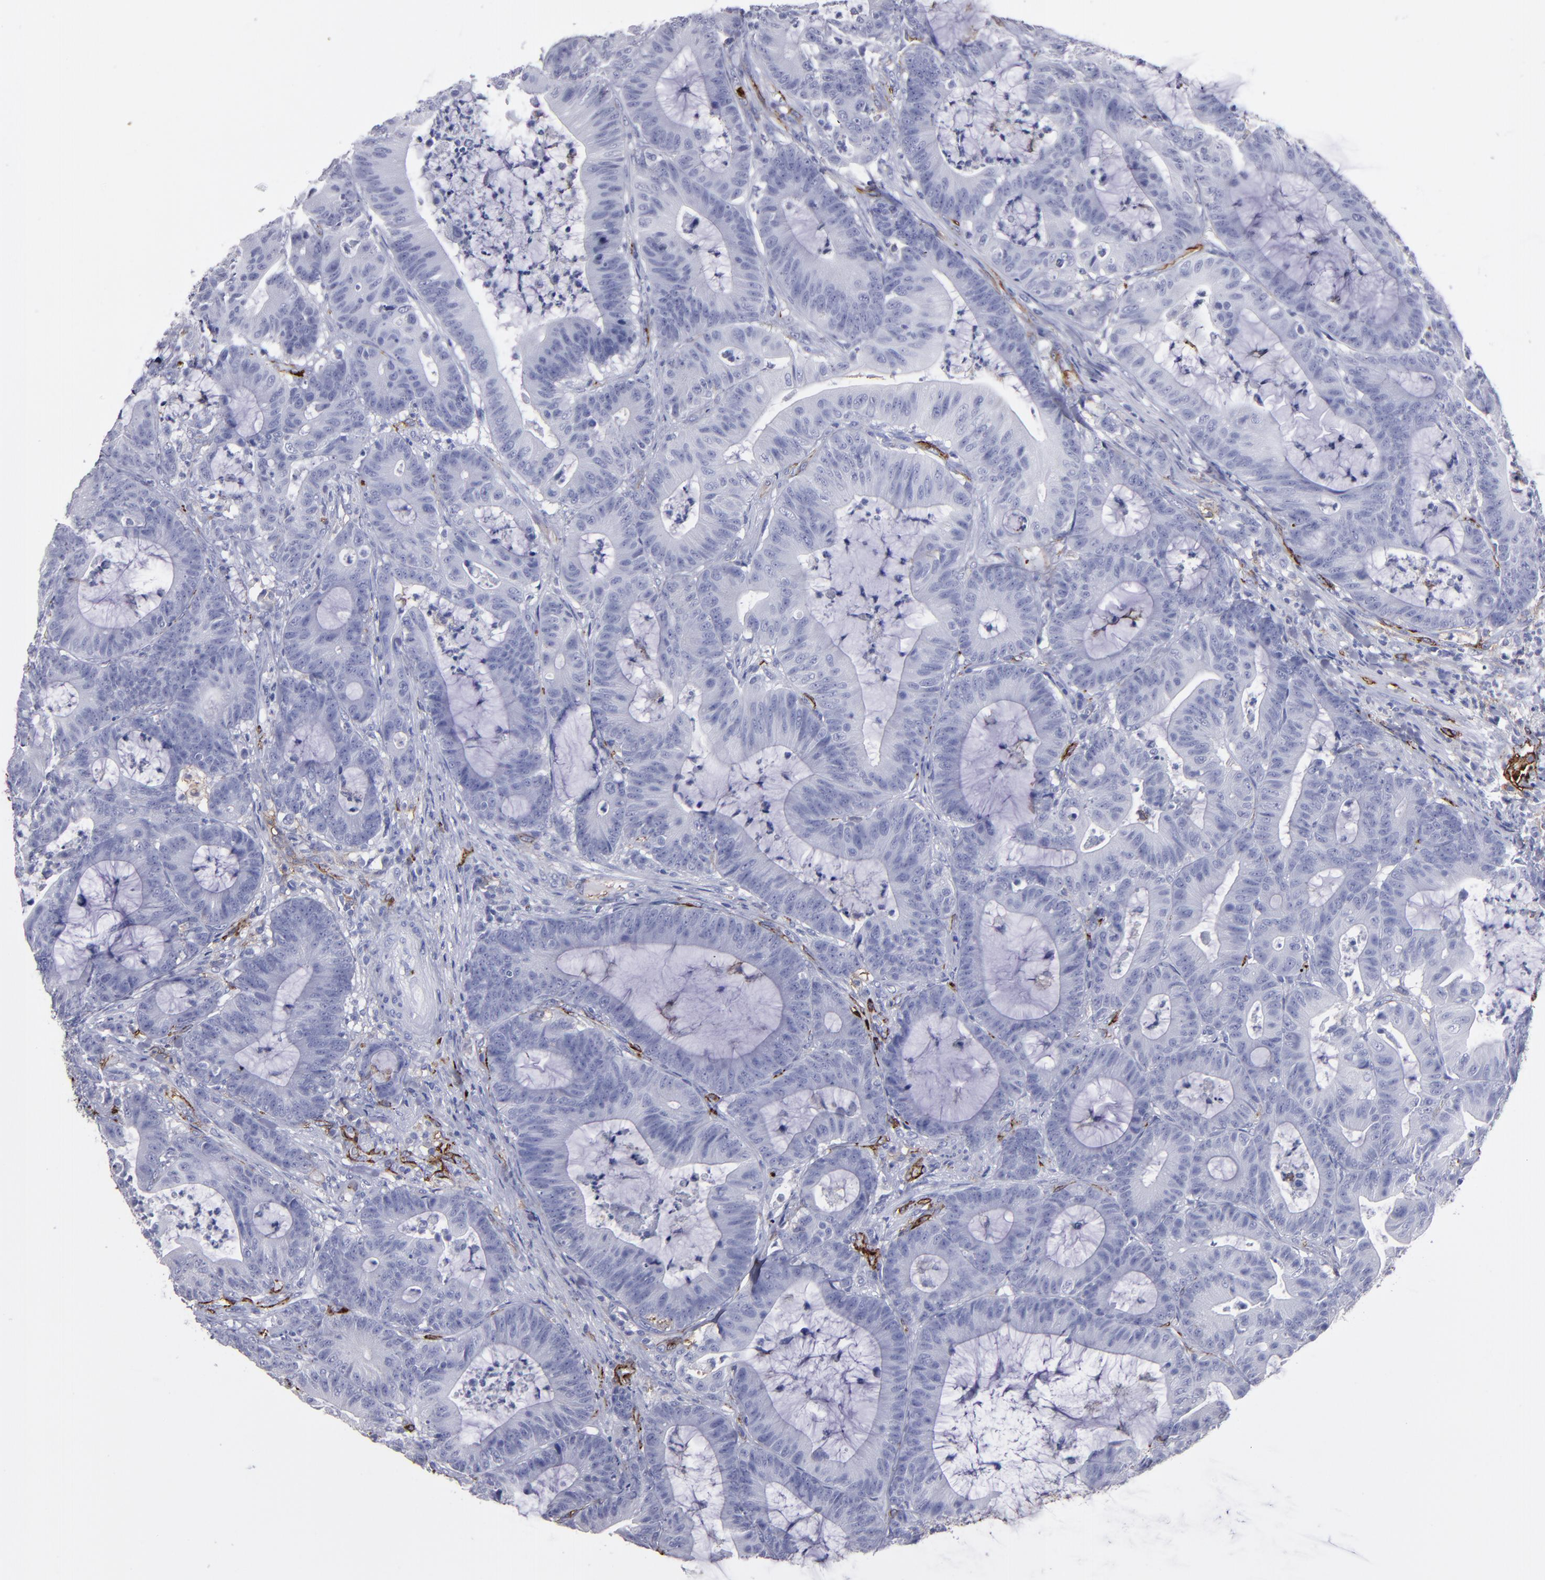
{"staining": {"intensity": "negative", "quantity": "none", "location": "none"}, "tissue": "colorectal cancer", "cell_type": "Tumor cells", "image_type": "cancer", "snomed": [{"axis": "morphology", "description": "Adenocarcinoma, NOS"}, {"axis": "topography", "description": "Colon"}], "caption": "Protein analysis of adenocarcinoma (colorectal) demonstrates no significant expression in tumor cells.", "gene": "CD36", "patient": {"sex": "female", "age": 84}}